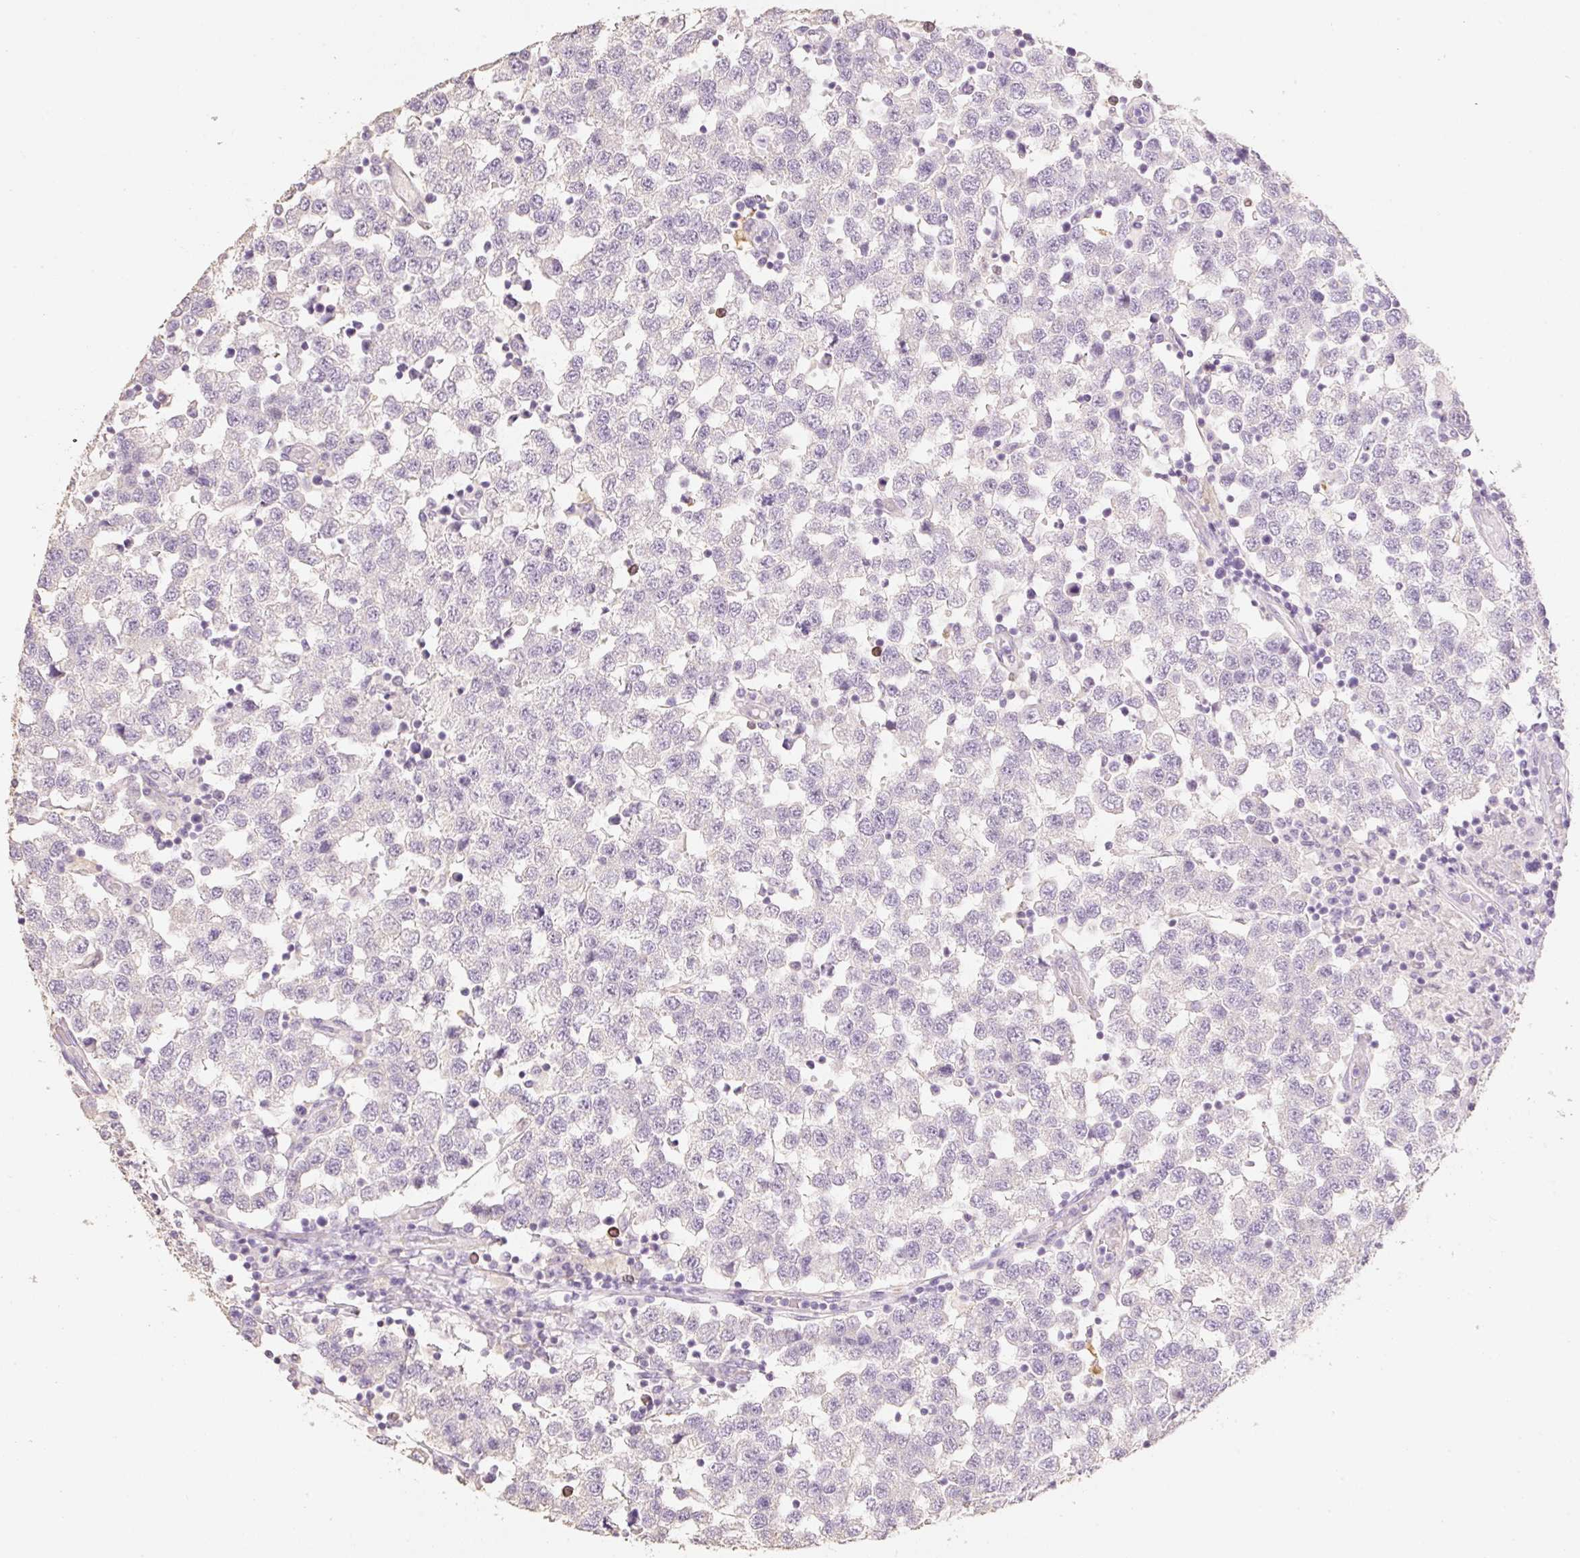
{"staining": {"intensity": "negative", "quantity": "none", "location": "none"}, "tissue": "testis cancer", "cell_type": "Tumor cells", "image_type": "cancer", "snomed": [{"axis": "morphology", "description": "Seminoma, NOS"}, {"axis": "topography", "description": "Testis"}], "caption": "A micrograph of testis seminoma stained for a protein exhibits no brown staining in tumor cells.", "gene": "MBOAT7", "patient": {"sex": "male", "age": 34}}